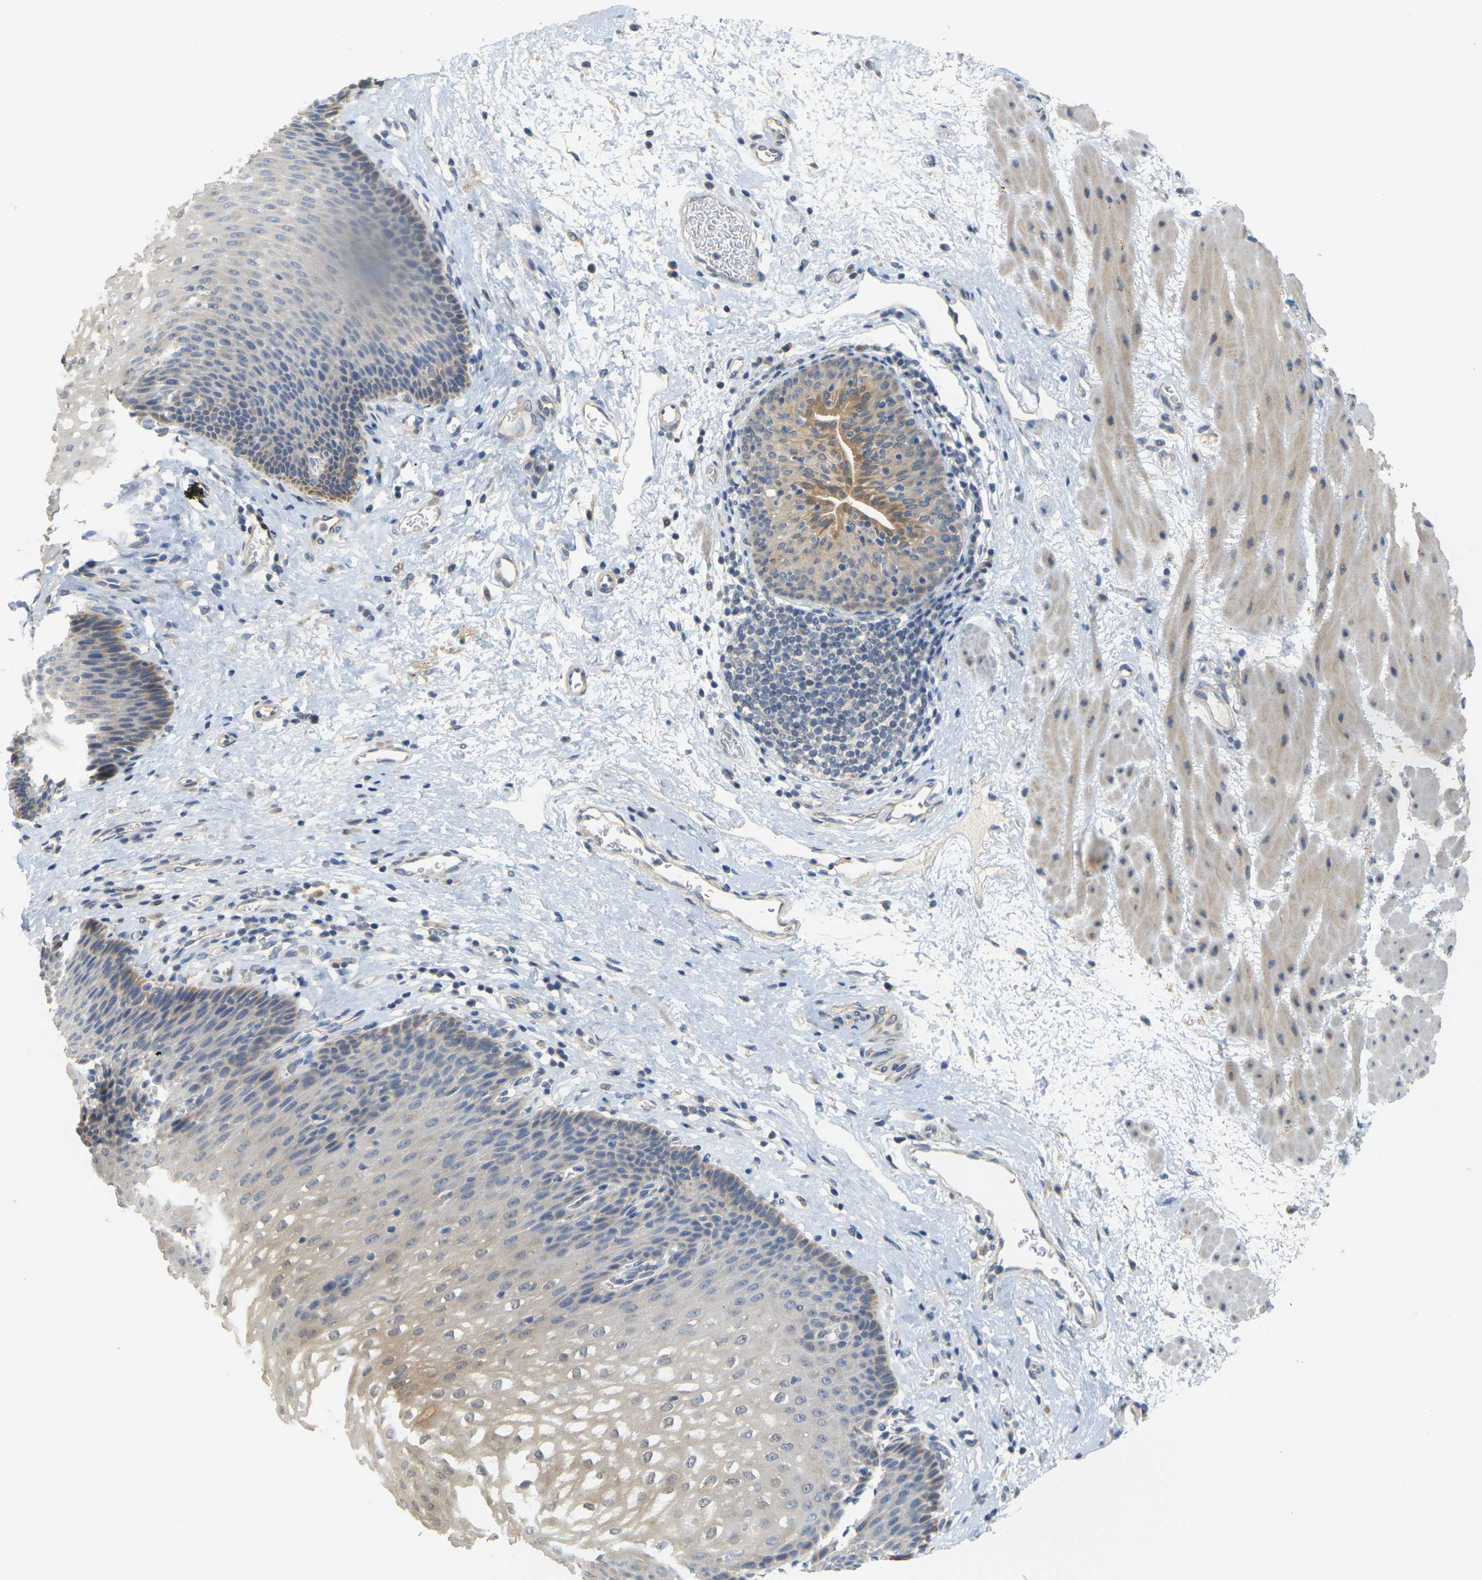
{"staining": {"intensity": "weak", "quantity": "<25%", "location": "cytoplasmic/membranous"}, "tissue": "esophagus", "cell_type": "Squamous epithelial cells", "image_type": "normal", "snomed": [{"axis": "morphology", "description": "Normal tissue, NOS"}, {"axis": "topography", "description": "Esophagus"}], "caption": "High magnification brightfield microscopy of unremarkable esophagus stained with DAB (3,3'-diaminobenzidine) (brown) and counterstained with hematoxylin (blue): squamous epithelial cells show no significant positivity. (Stains: DAB immunohistochemistry with hematoxylin counter stain, Microscopy: brightfield microscopy at high magnification).", "gene": "GDAP1", "patient": {"sex": "male", "age": 48}}